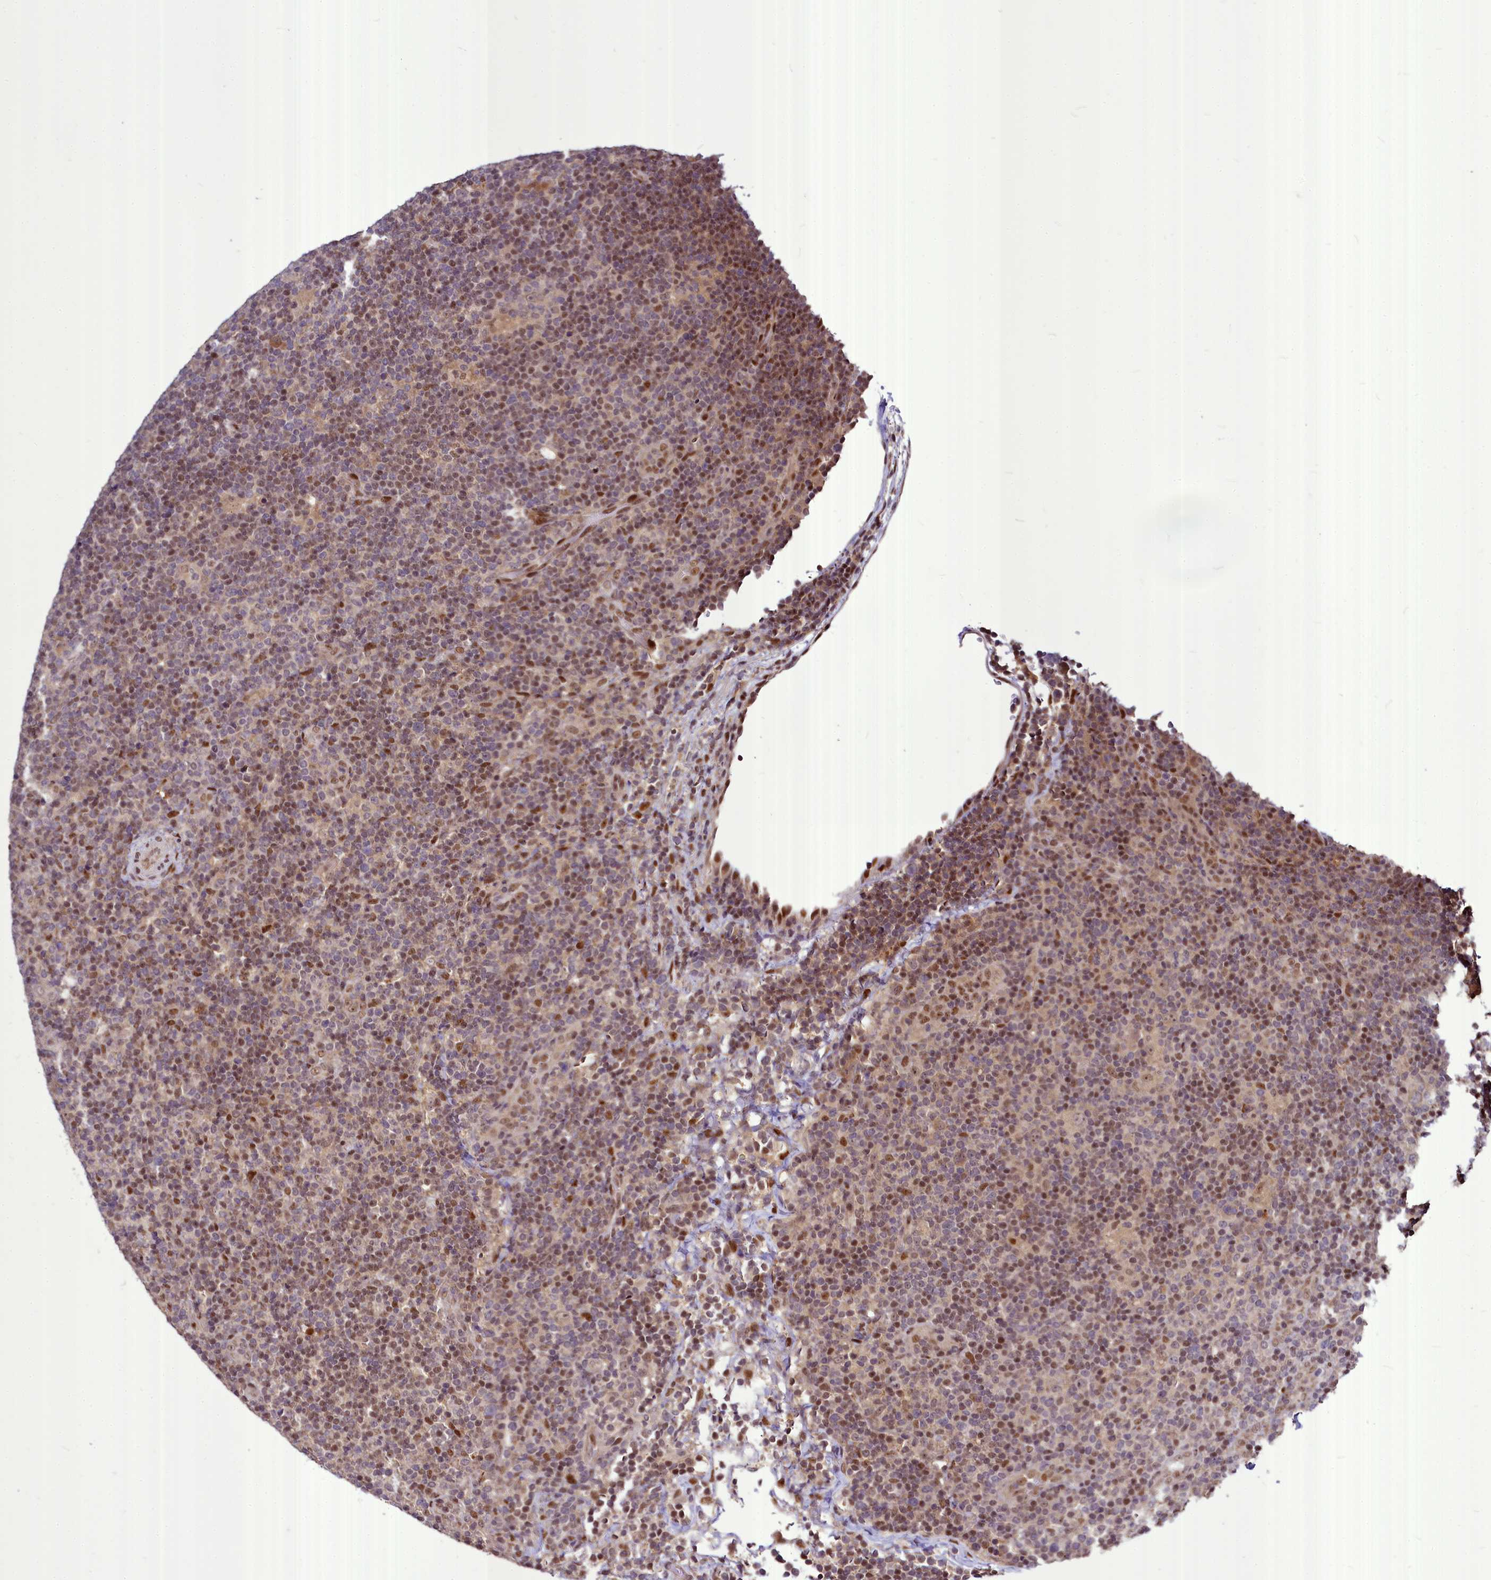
{"staining": {"intensity": "weak", "quantity": "25%-75%", "location": "nuclear"}, "tissue": "lymphoma", "cell_type": "Tumor cells", "image_type": "cancer", "snomed": [{"axis": "morphology", "description": "Hodgkin's disease, NOS"}, {"axis": "topography", "description": "Lymph node"}], "caption": "The photomicrograph reveals immunohistochemical staining of lymphoma. There is weak nuclear positivity is appreciated in about 25%-75% of tumor cells.", "gene": "MAML2", "patient": {"sex": "female", "age": 57}}